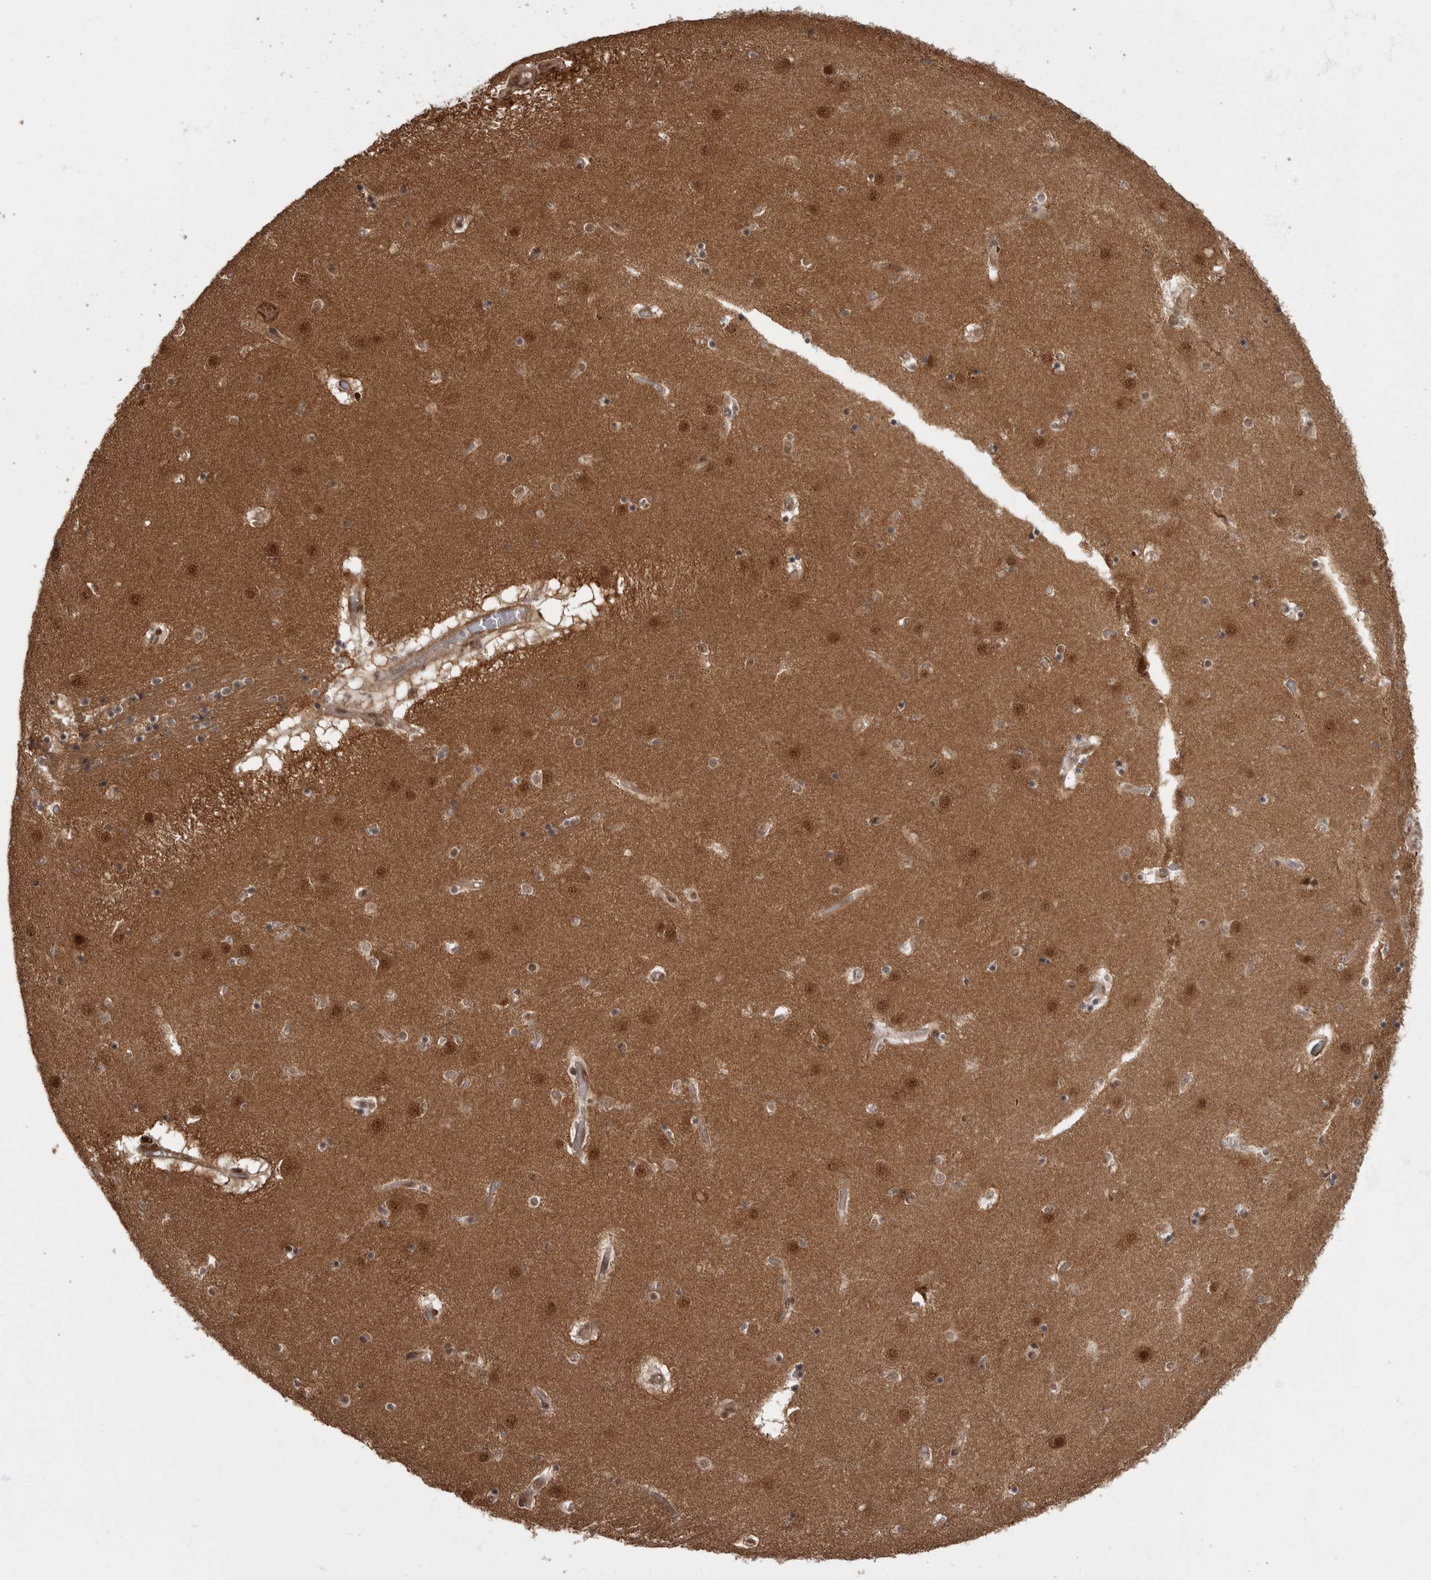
{"staining": {"intensity": "weak", "quantity": "25%-75%", "location": "cytoplasmic/membranous,nuclear"}, "tissue": "caudate", "cell_type": "Glial cells", "image_type": "normal", "snomed": [{"axis": "morphology", "description": "Normal tissue, NOS"}, {"axis": "topography", "description": "Lateral ventricle wall"}], "caption": "High-power microscopy captured an immunohistochemistry (IHC) histopathology image of unremarkable caudate, revealing weak cytoplasmic/membranous,nuclear staining in about 25%-75% of glial cells. The staining was performed using DAB (3,3'-diaminobenzidine), with brown indicating positive protein expression. Nuclei are stained blue with hematoxylin.", "gene": "AKT3", "patient": {"sex": "male", "age": 70}}